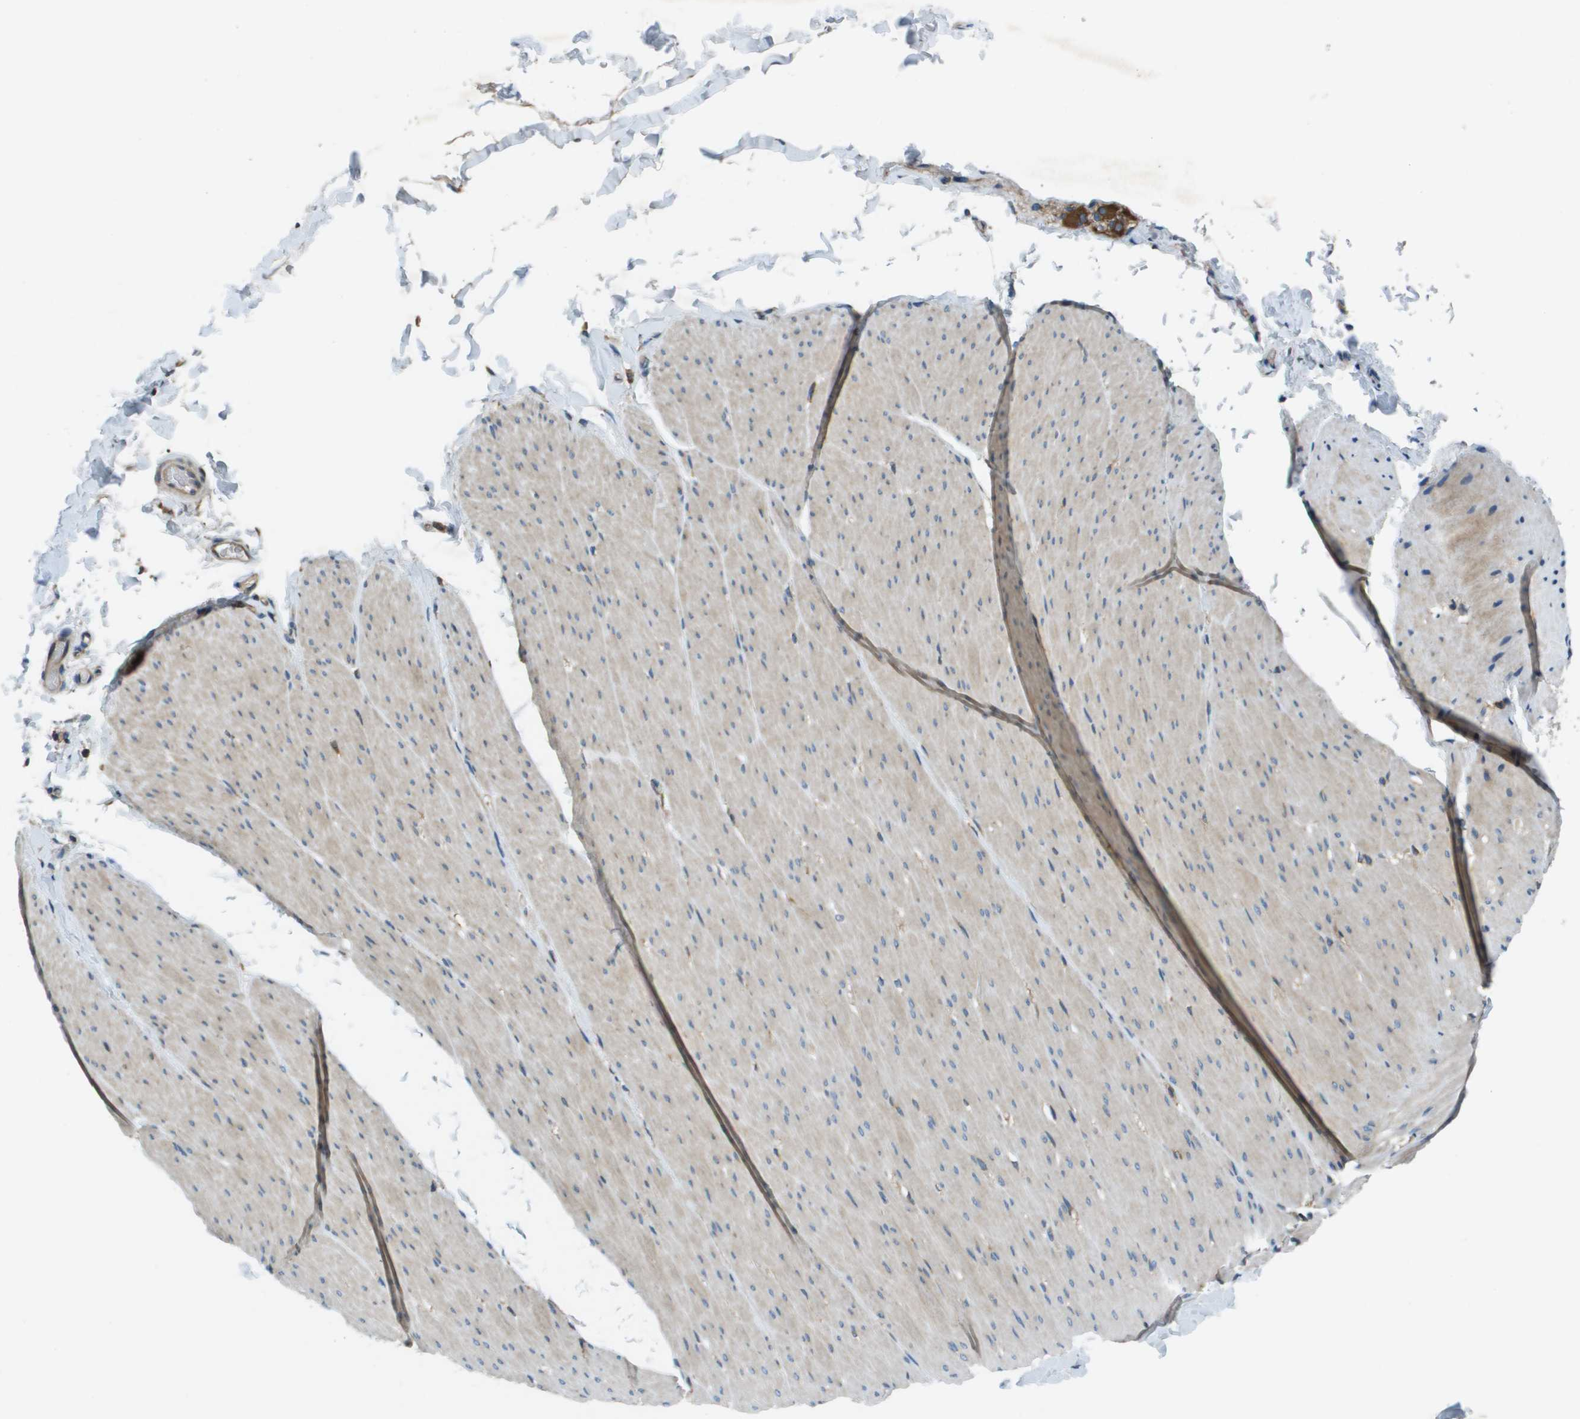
{"staining": {"intensity": "weak", "quantity": ">75%", "location": "cytoplasmic/membranous"}, "tissue": "smooth muscle", "cell_type": "Smooth muscle cells", "image_type": "normal", "snomed": [{"axis": "morphology", "description": "Normal tissue, NOS"}, {"axis": "topography", "description": "Smooth muscle"}, {"axis": "topography", "description": "Colon"}], "caption": "Protein expression analysis of normal smooth muscle displays weak cytoplasmic/membranous staining in about >75% of smooth muscle cells.", "gene": "ARFGAP2", "patient": {"sex": "male", "age": 67}}